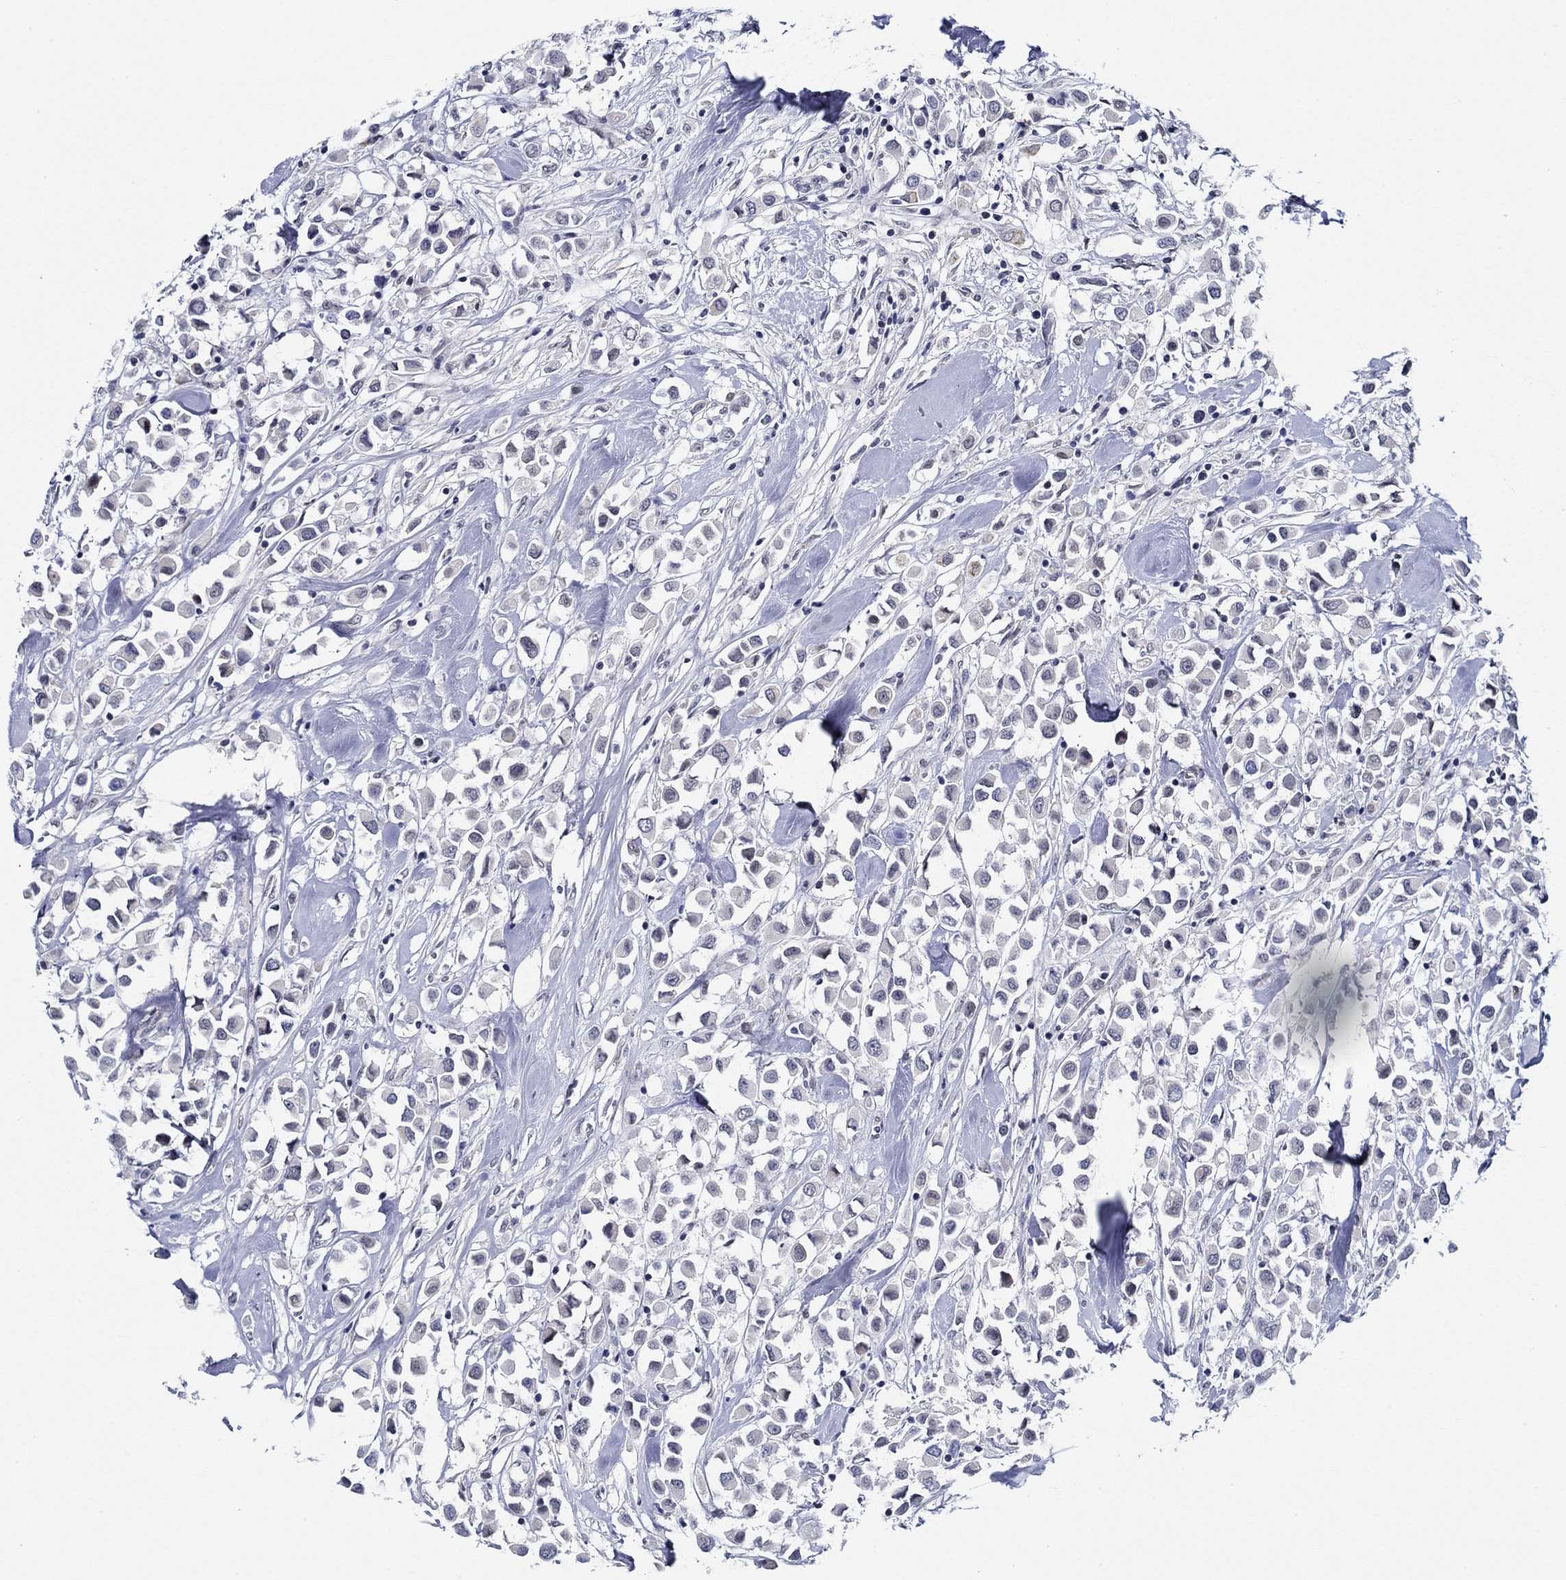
{"staining": {"intensity": "negative", "quantity": "none", "location": "none"}, "tissue": "breast cancer", "cell_type": "Tumor cells", "image_type": "cancer", "snomed": [{"axis": "morphology", "description": "Duct carcinoma"}, {"axis": "topography", "description": "Breast"}], "caption": "An immunohistochemistry (IHC) histopathology image of breast intraductal carcinoma is shown. There is no staining in tumor cells of breast intraductal carcinoma. Brightfield microscopy of immunohistochemistry (IHC) stained with DAB (brown) and hematoxylin (blue), captured at high magnification.", "gene": "SLC34A1", "patient": {"sex": "female", "age": 61}}